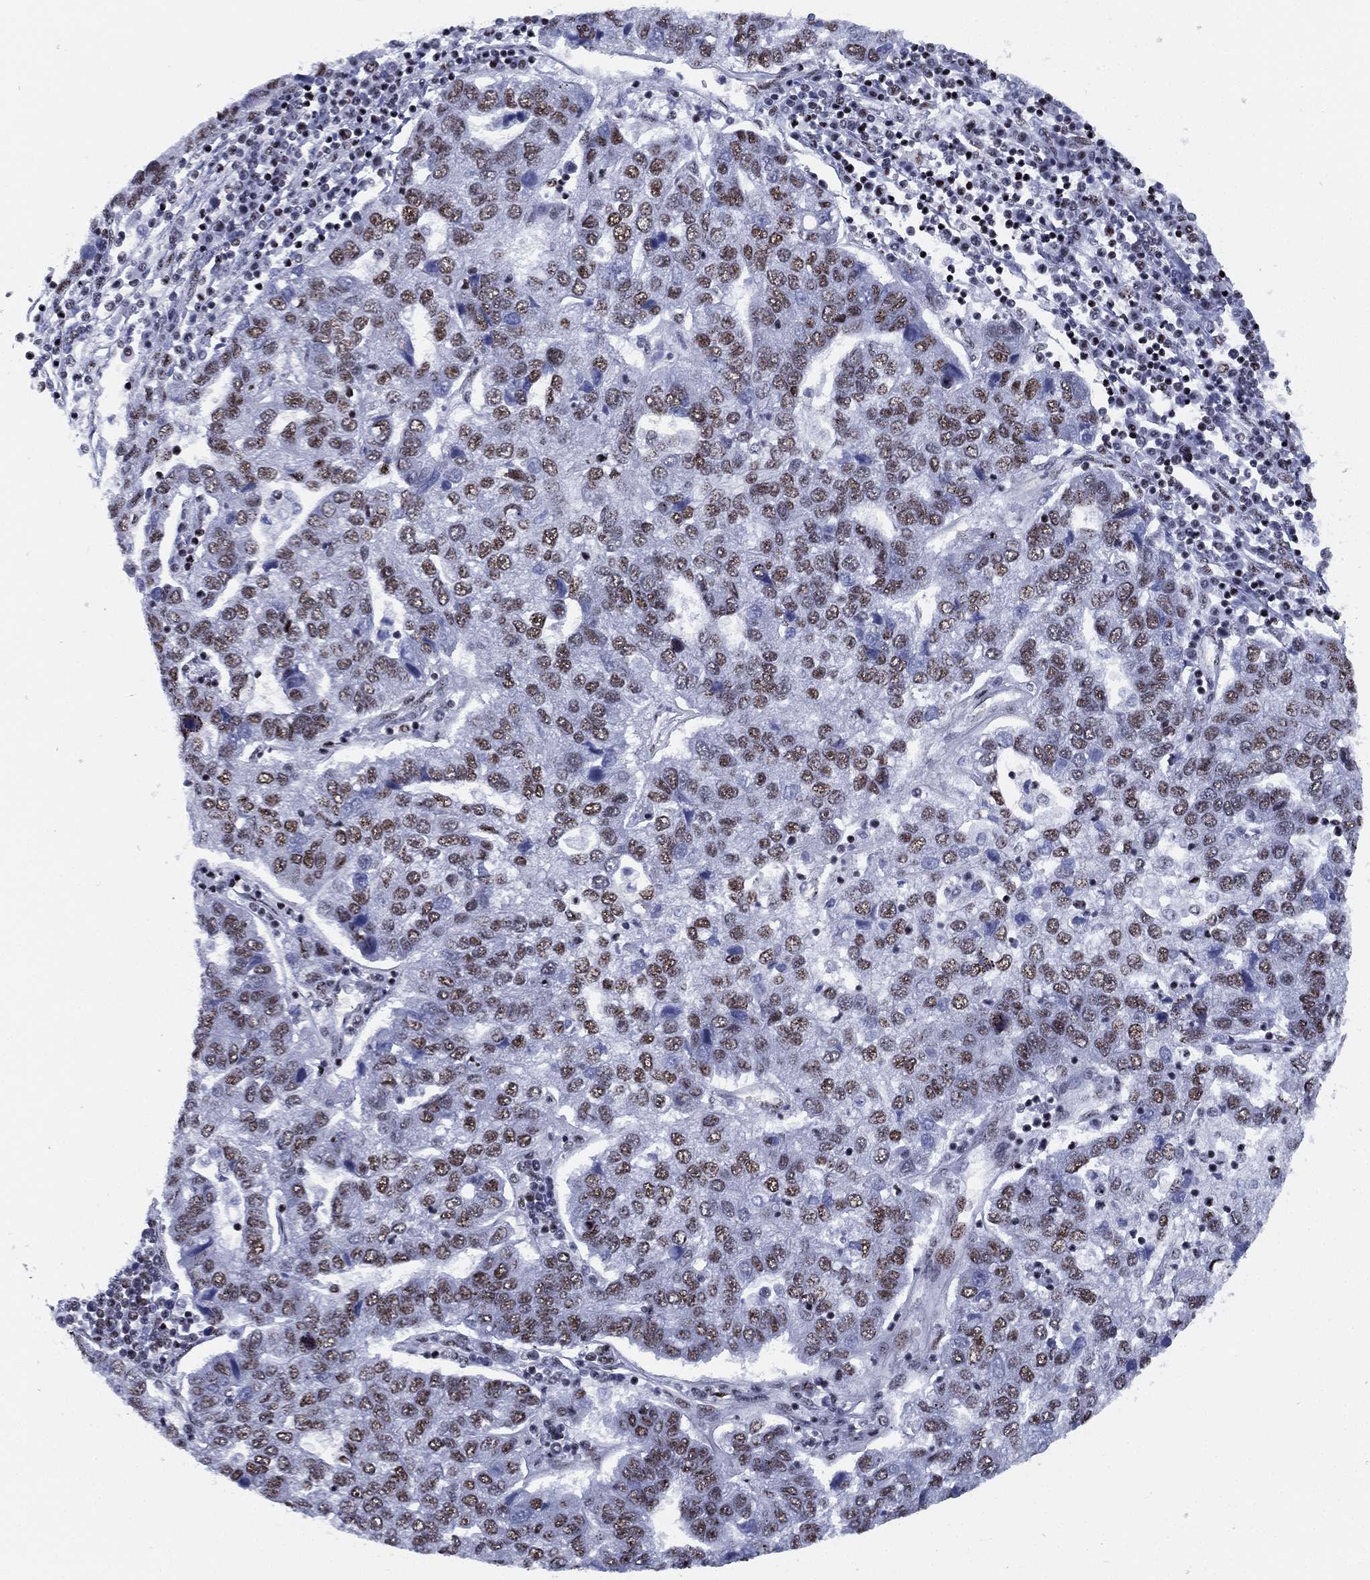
{"staining": {"intensity": "moderate", "quantity": ">75%", "location": "nuclear"}, "tissue": "pancreatic cancer", "cell_type": "Tumor cells", "image_type": "cancer", "snomed": [{"axis": "morphology", "description": "Adenocarcinoma, NOS"}, {"axis": "topography", "description": "Pancreas"}], "caption": "Pancreatic cancer tissue exhibits moderate nuclear positivity in approximately >75% of tumor cells, visualized by immunohistochemistry.", "gene": "CYB561D2", "patient": {"sex": "female", "age": 61}}